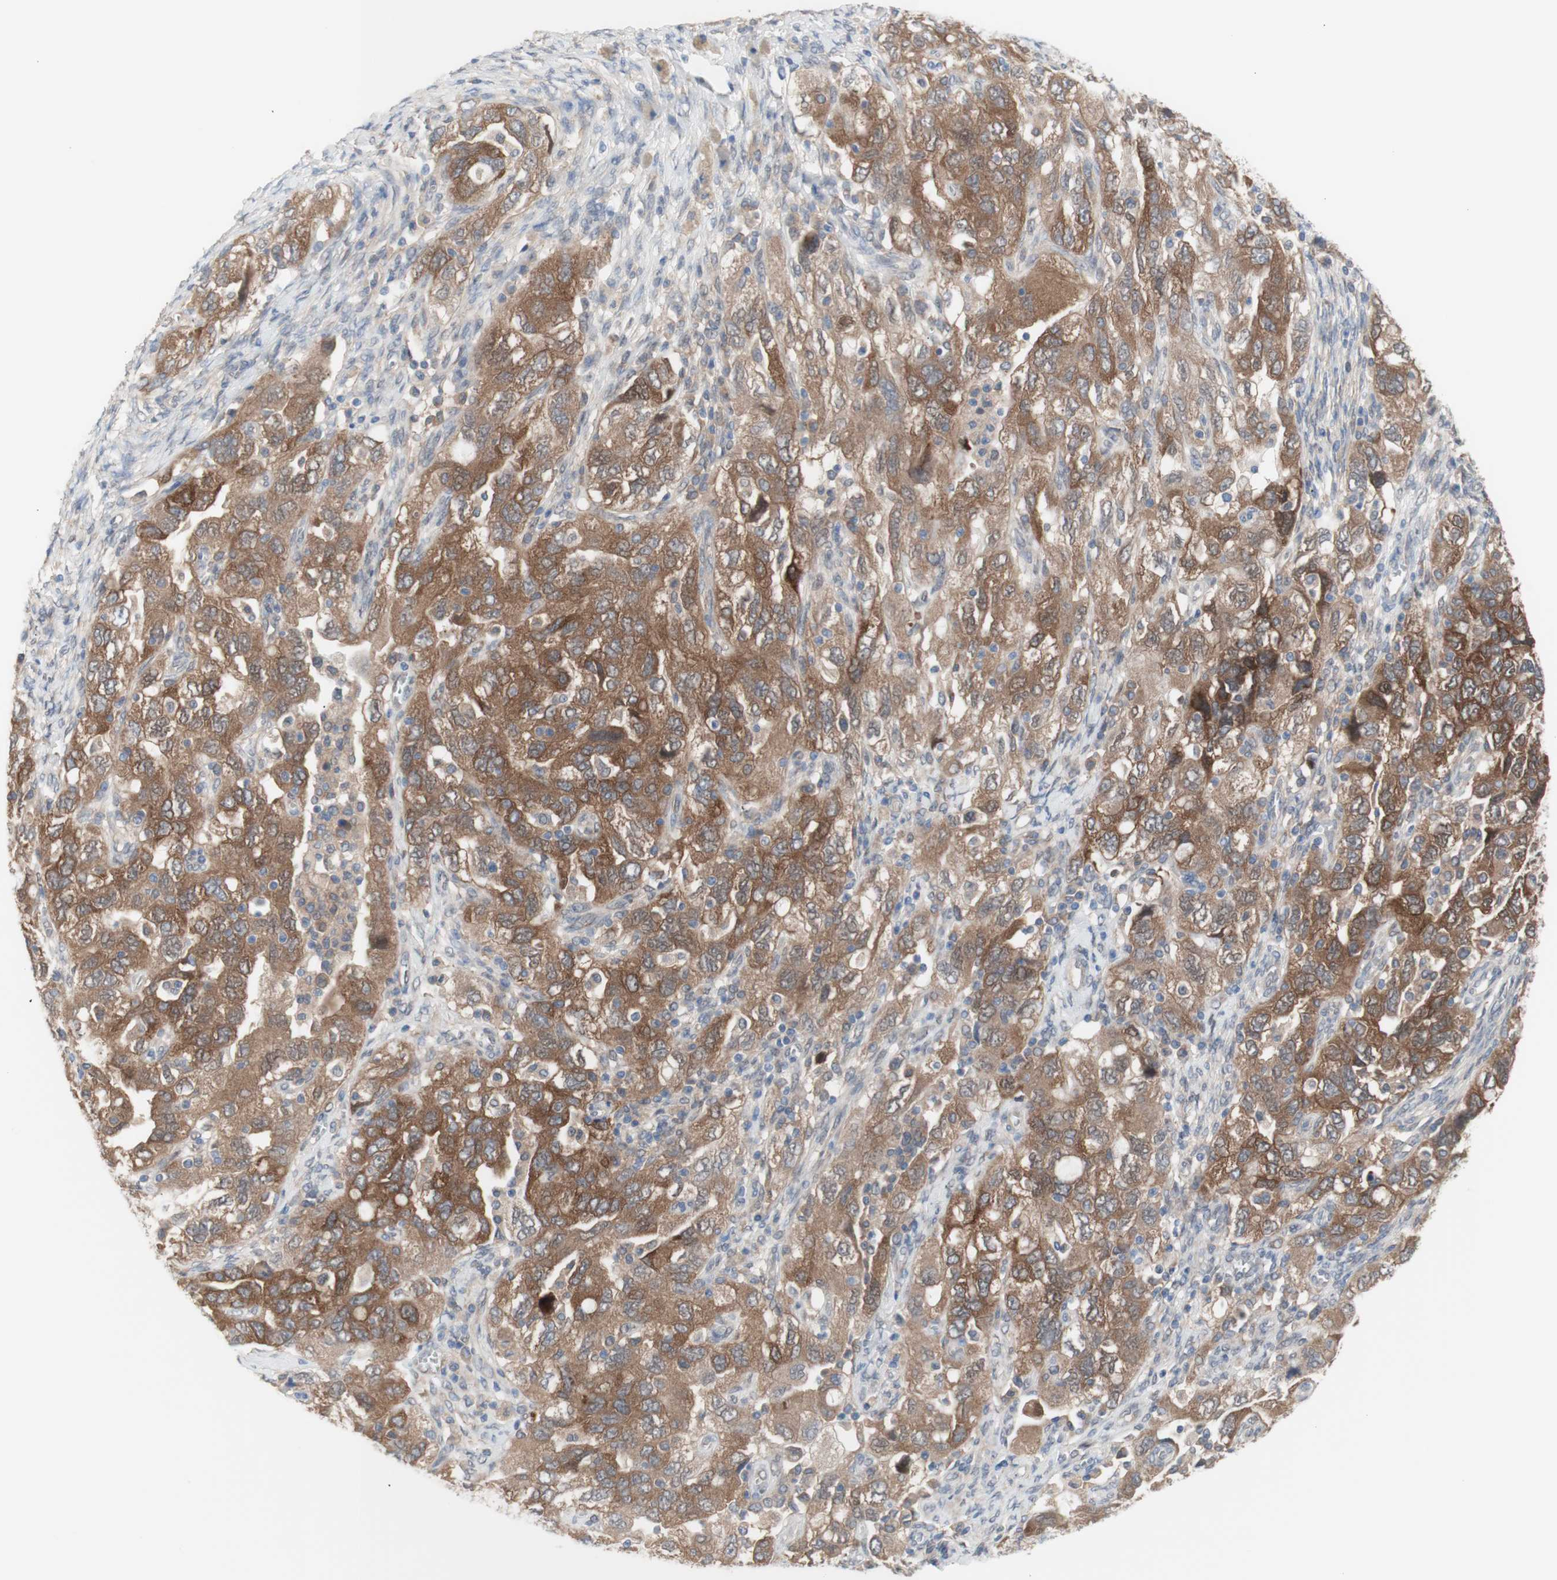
{"staining": {"intensity": "moderate", "quantity": ">75%", "location": "cytoplasmic/membranous"}, "tissue": "ovarian cancer", "cell_type": "Tumor cells", "image_type": "cancer", "snomed": [{"axis": "morphology", "description": "Carcinoma, NOS"}, {"axis": "morphology", "description": "Cystadenocarcinoma, serous, NOS"}, {"axis": "topography", "description": "Ovary"}], "caption": "Human ovarian cancer (serous cystadenocarcinoma) stained for a protein (brown) displays moderate cytoplasmic/membranous positive positivity in approximately >75% of tumor cells.", "gene": "PRMT5", "patient": {"sex": "female", "age": 69}}